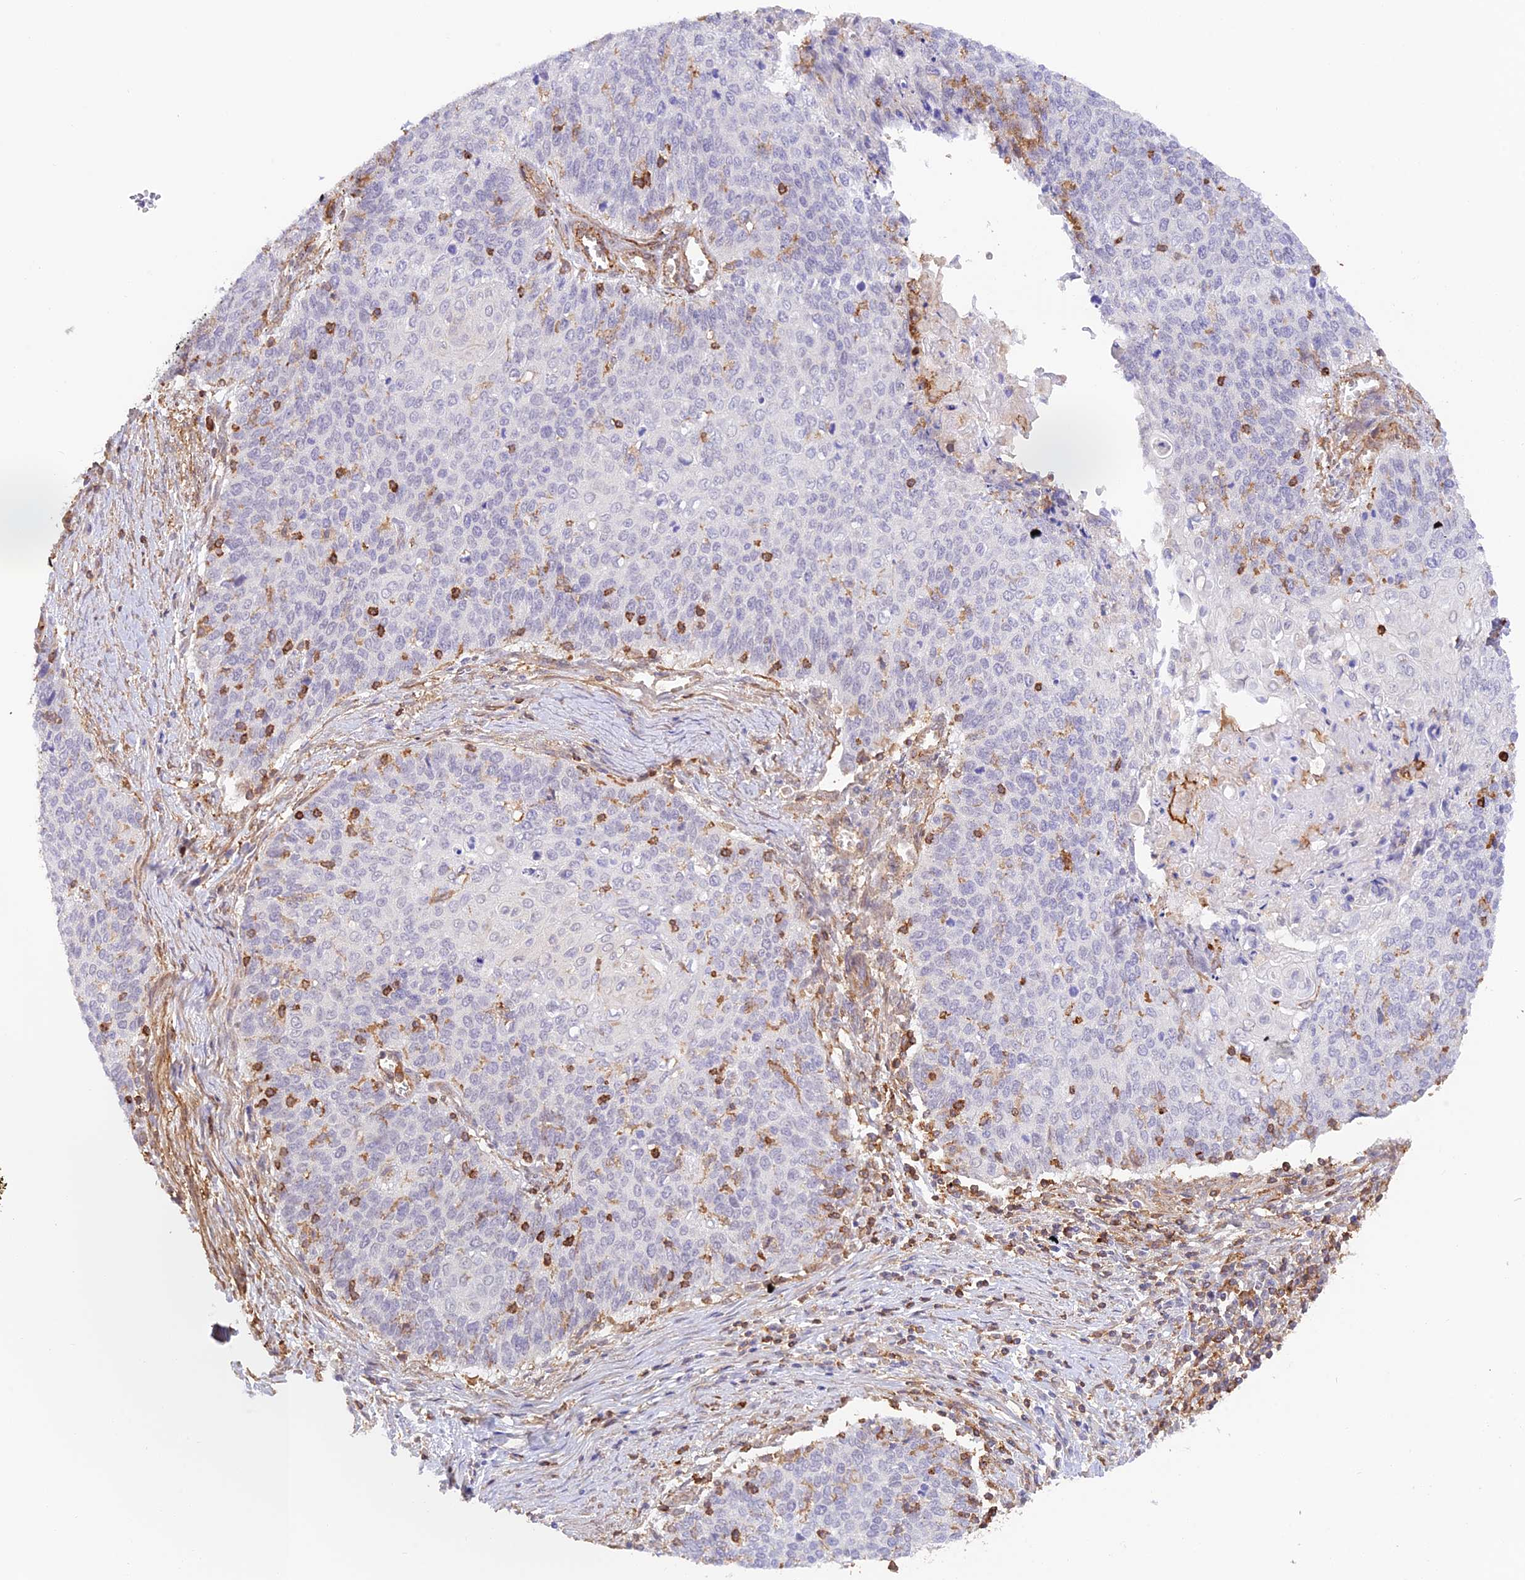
{"staining": {"intensity": "negative", "quantity": "none", "location": "none"}, "tissue": "cervical cancer", "cell_type": "Tumor cells", "image_type": "cancer", "snomed": [{"axis": "morphology", "description": "Squamous cell carcinoma, NOS"}, {"axis": "topography", "description": "Cervix"}], "caption": "DAB immunohistochemical staining of human cervical cancer demonstrates no significant expression in tumor cells.", "gene": "DENND1C", "patient": {"sex": "female", "age": 39}}